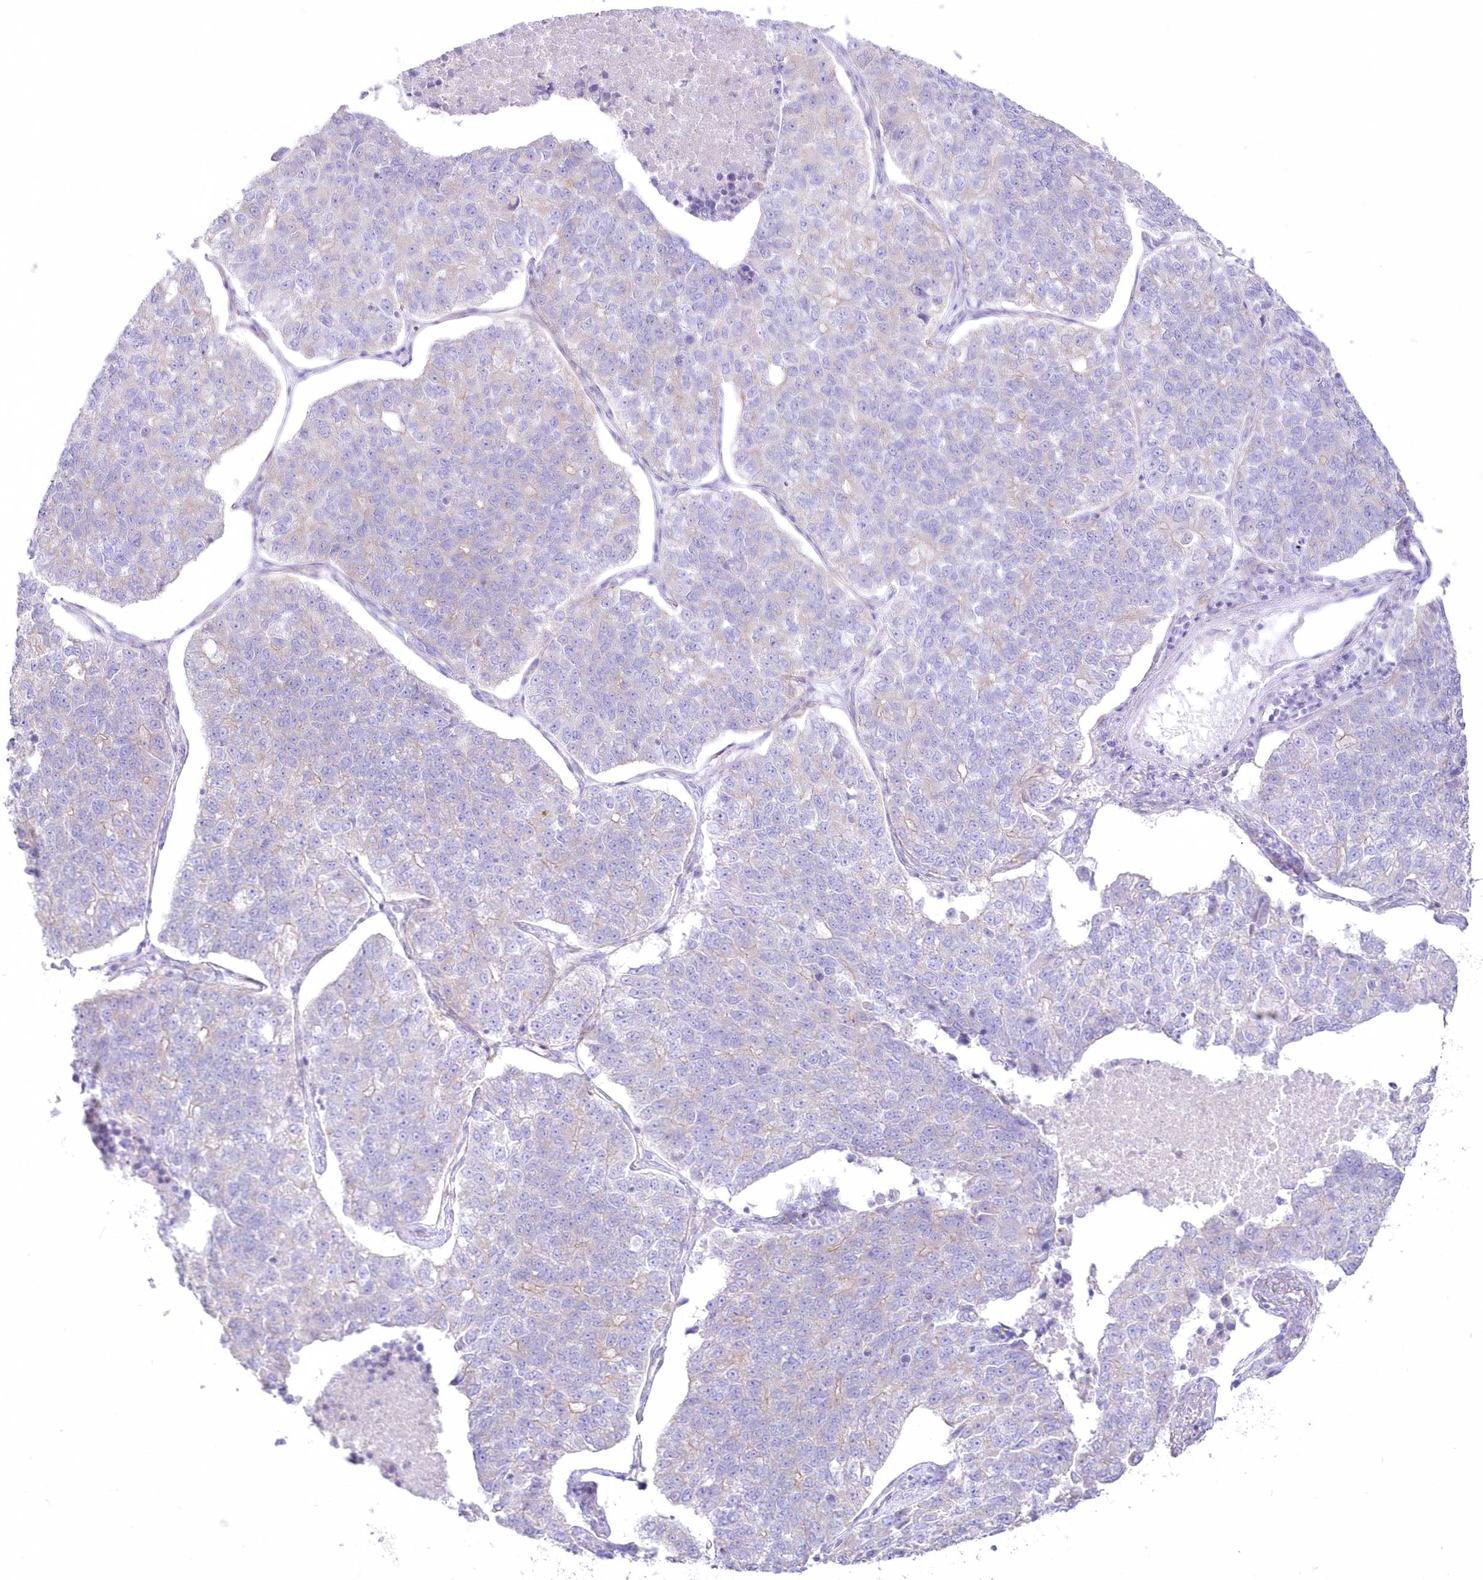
{"staining": {"intensity": "negative", "quantity": "none", "location": "none"}, "tissue": "lung cancer", "cell_type": "Tumor cells", "image_type": "cancer", "snomed": [{"axis": "morphology", "description": "Adenocarcinoma, NOS"}, {"axis": "topography", "description": "Lung"}], "caption": "Human adenocarcinoma (lung) stained for a protein using immunohistochemistry demonstrates no positivity in tumor cells.", "gene": "ZNF843", "patient": {"sex": "male", "age": 49}}